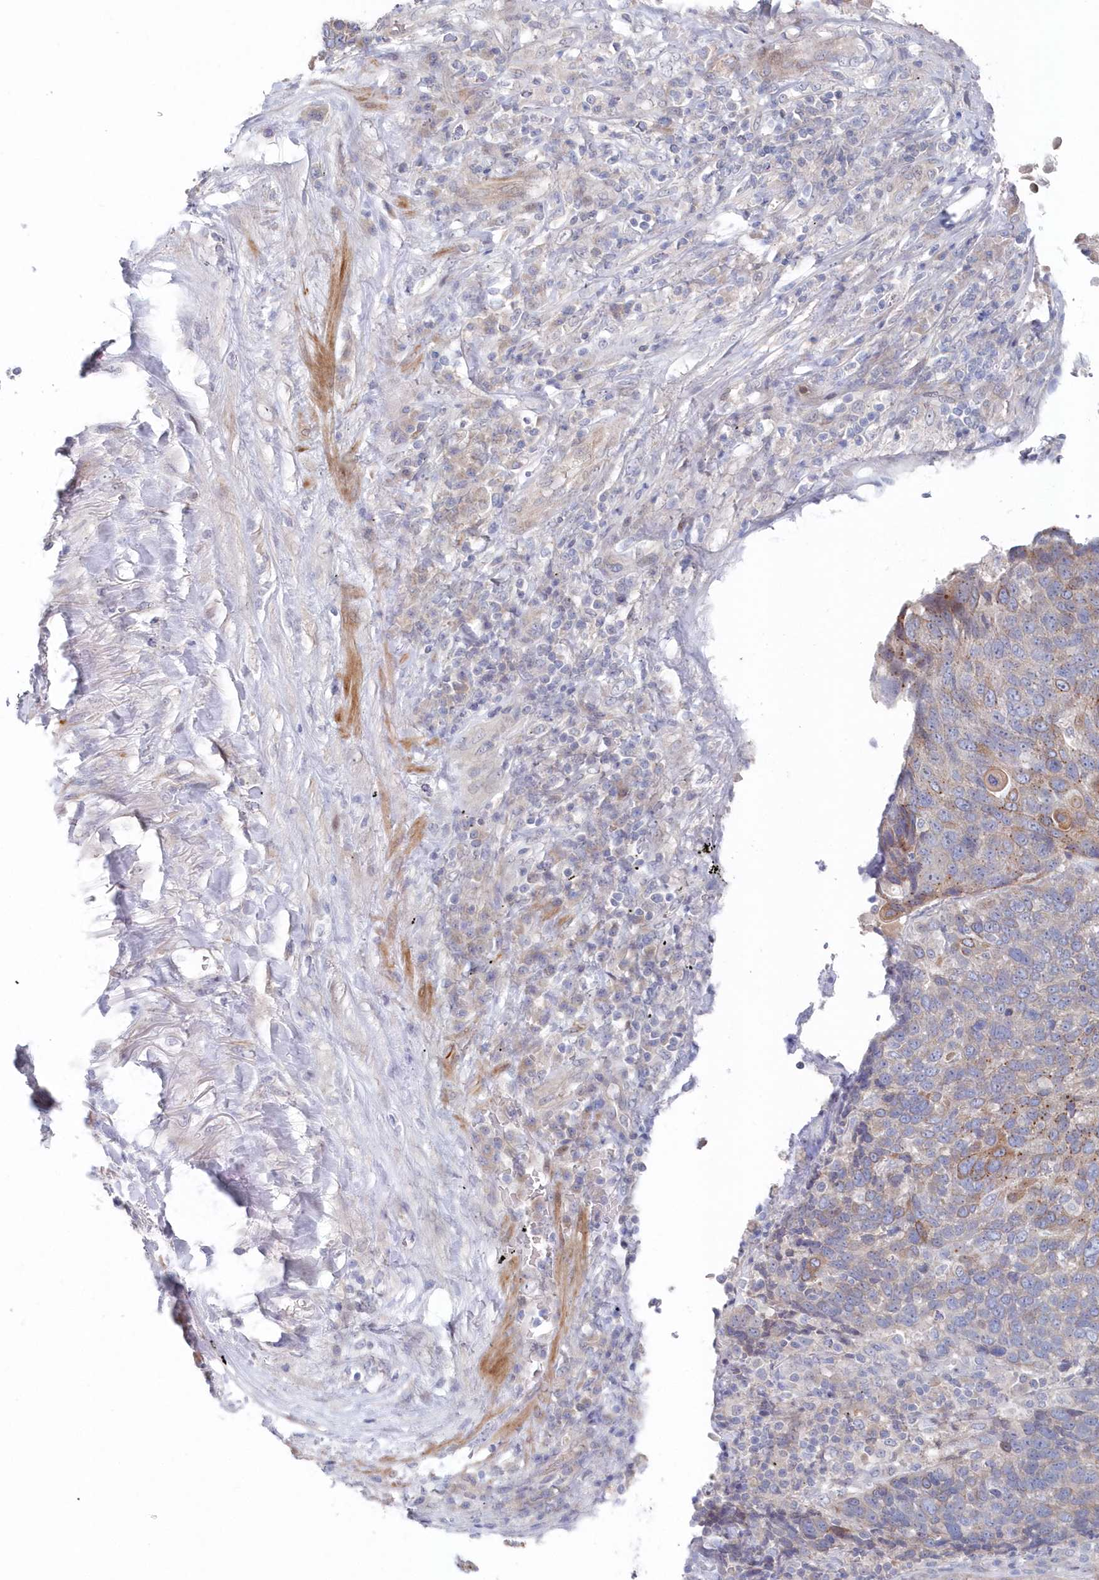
{"staining": {"intensity": "weak", "quantity": "25%-75%", "location": "cytoplasmic/membranous"}, "tissue": "lung cancer", "cell_type": "Tumor cells", "image_type": "cancer", "snomed": [{"axis": "morphology", "description": "Squamous cell carcinoma, NOS"}, {"axis": "topography", "description": "Lung"}], "caption": "Tumor cells reveal low levels of weak cytoplasmic/membranous positivity in approximately 25%-75% of cells in human lung cancer. The staining is performed using DAB brown chromogen to label protein expression. The nuclei are counter-stained blue using hematoxylin.", "gene": "KIAA1586", "patient": {"sex": "male", "age": 66}}